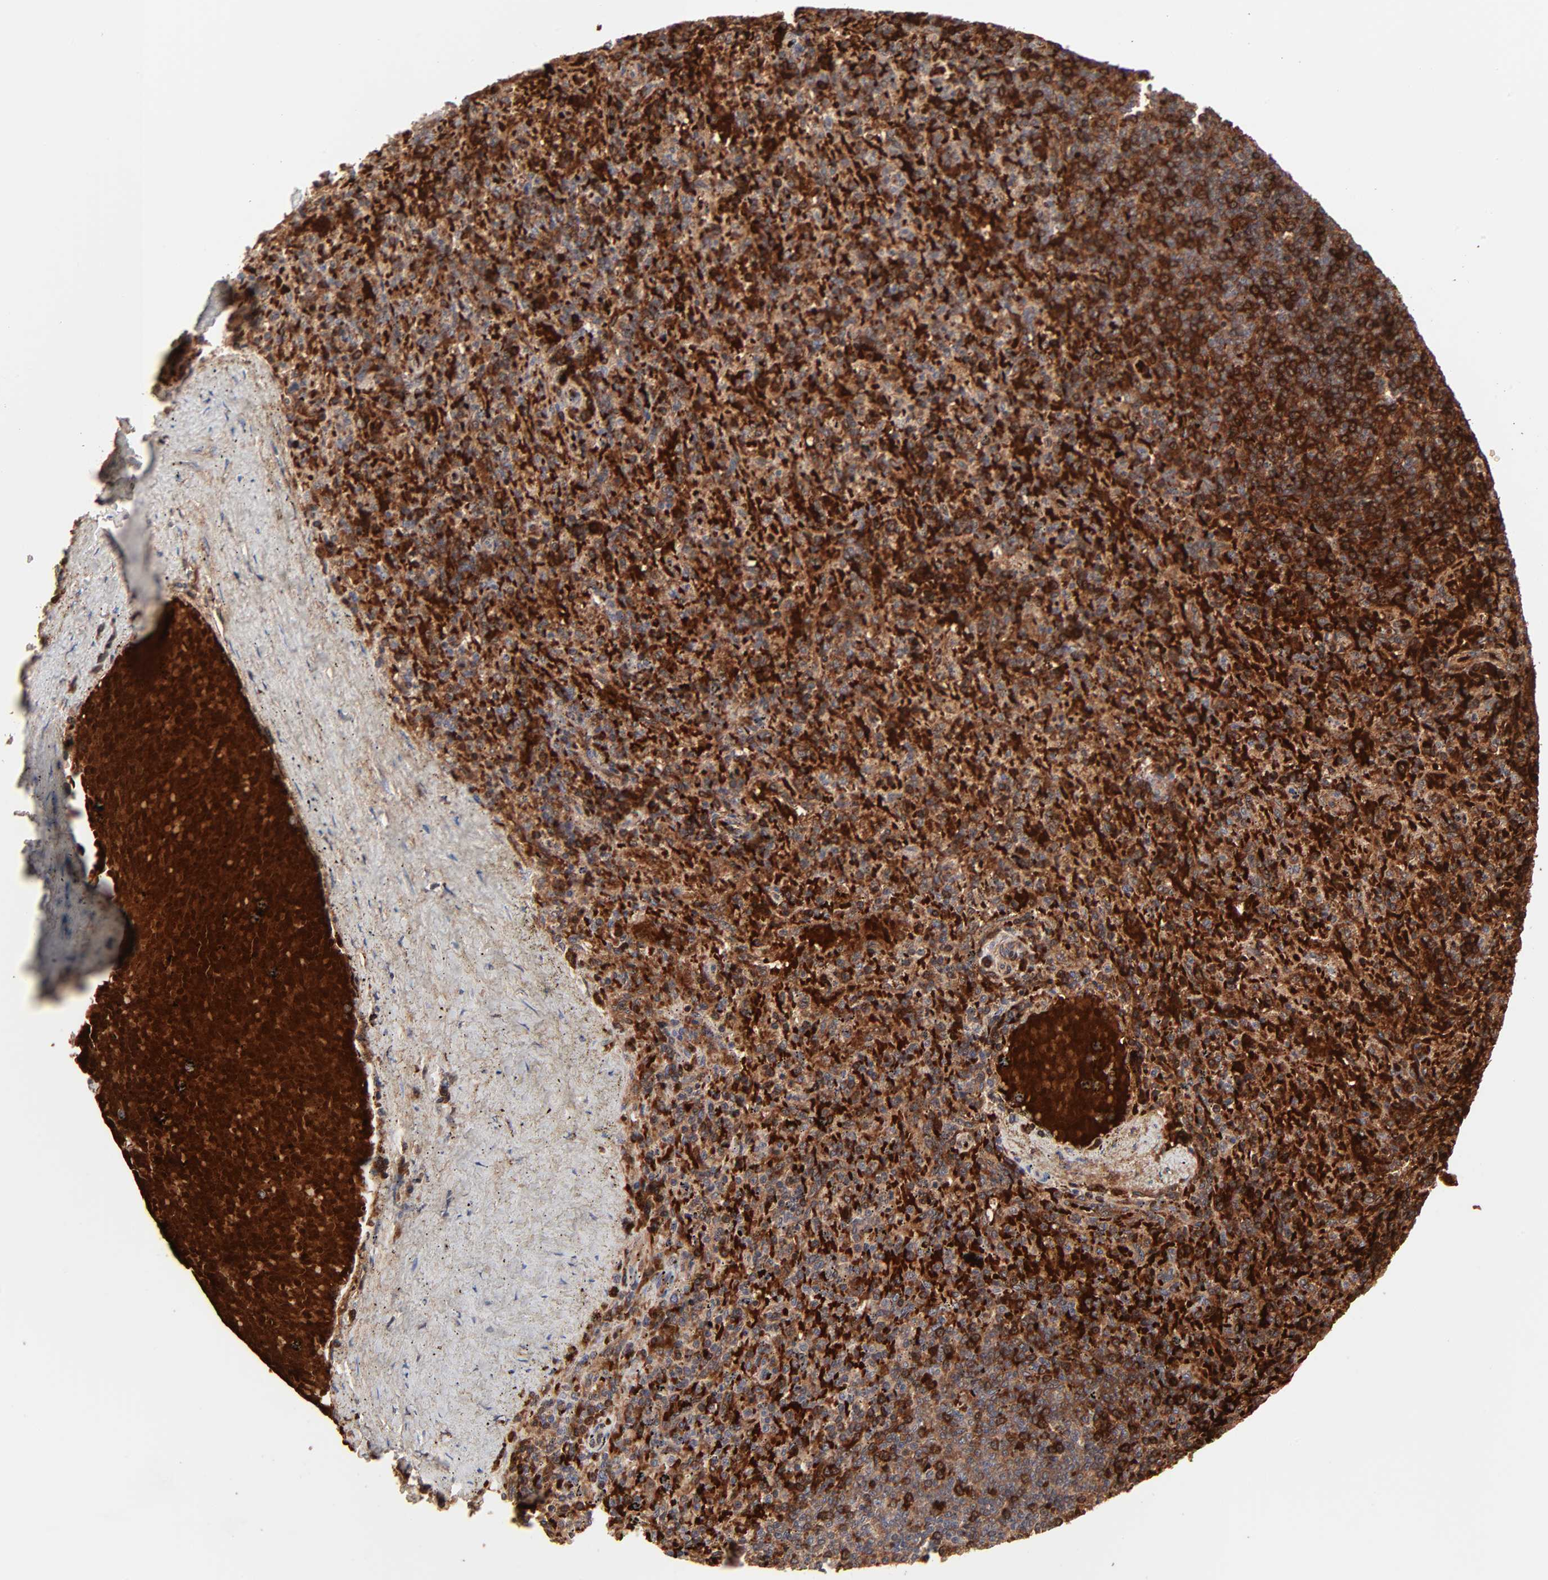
{"staining": {"intensity": "moderate", "quantity": ">75%", "location": "cytoplasmic/membranous"}, "tissue": "spleen", "cell_type": "Cells in red pulp", "image_type": "normal", "snomed": [{"axis": "morphology", "description": "Normal tissue, NOS"}, {"axis": "topography", "description": "Spleen"}], "caption": "A high-resolution image shows immunohistochemistry (IHC) staining of normal spleen, which demonstrates moderate cytoplasmic/membranous staining in approximately >75% of cells in red pulp. The staining was performed using DAB, with brown indicating positive protein expression. Nuclei are stained blue with hematoxylin.", "gene": "CASP10", "patient": {"sex": "female", "age": 43}}